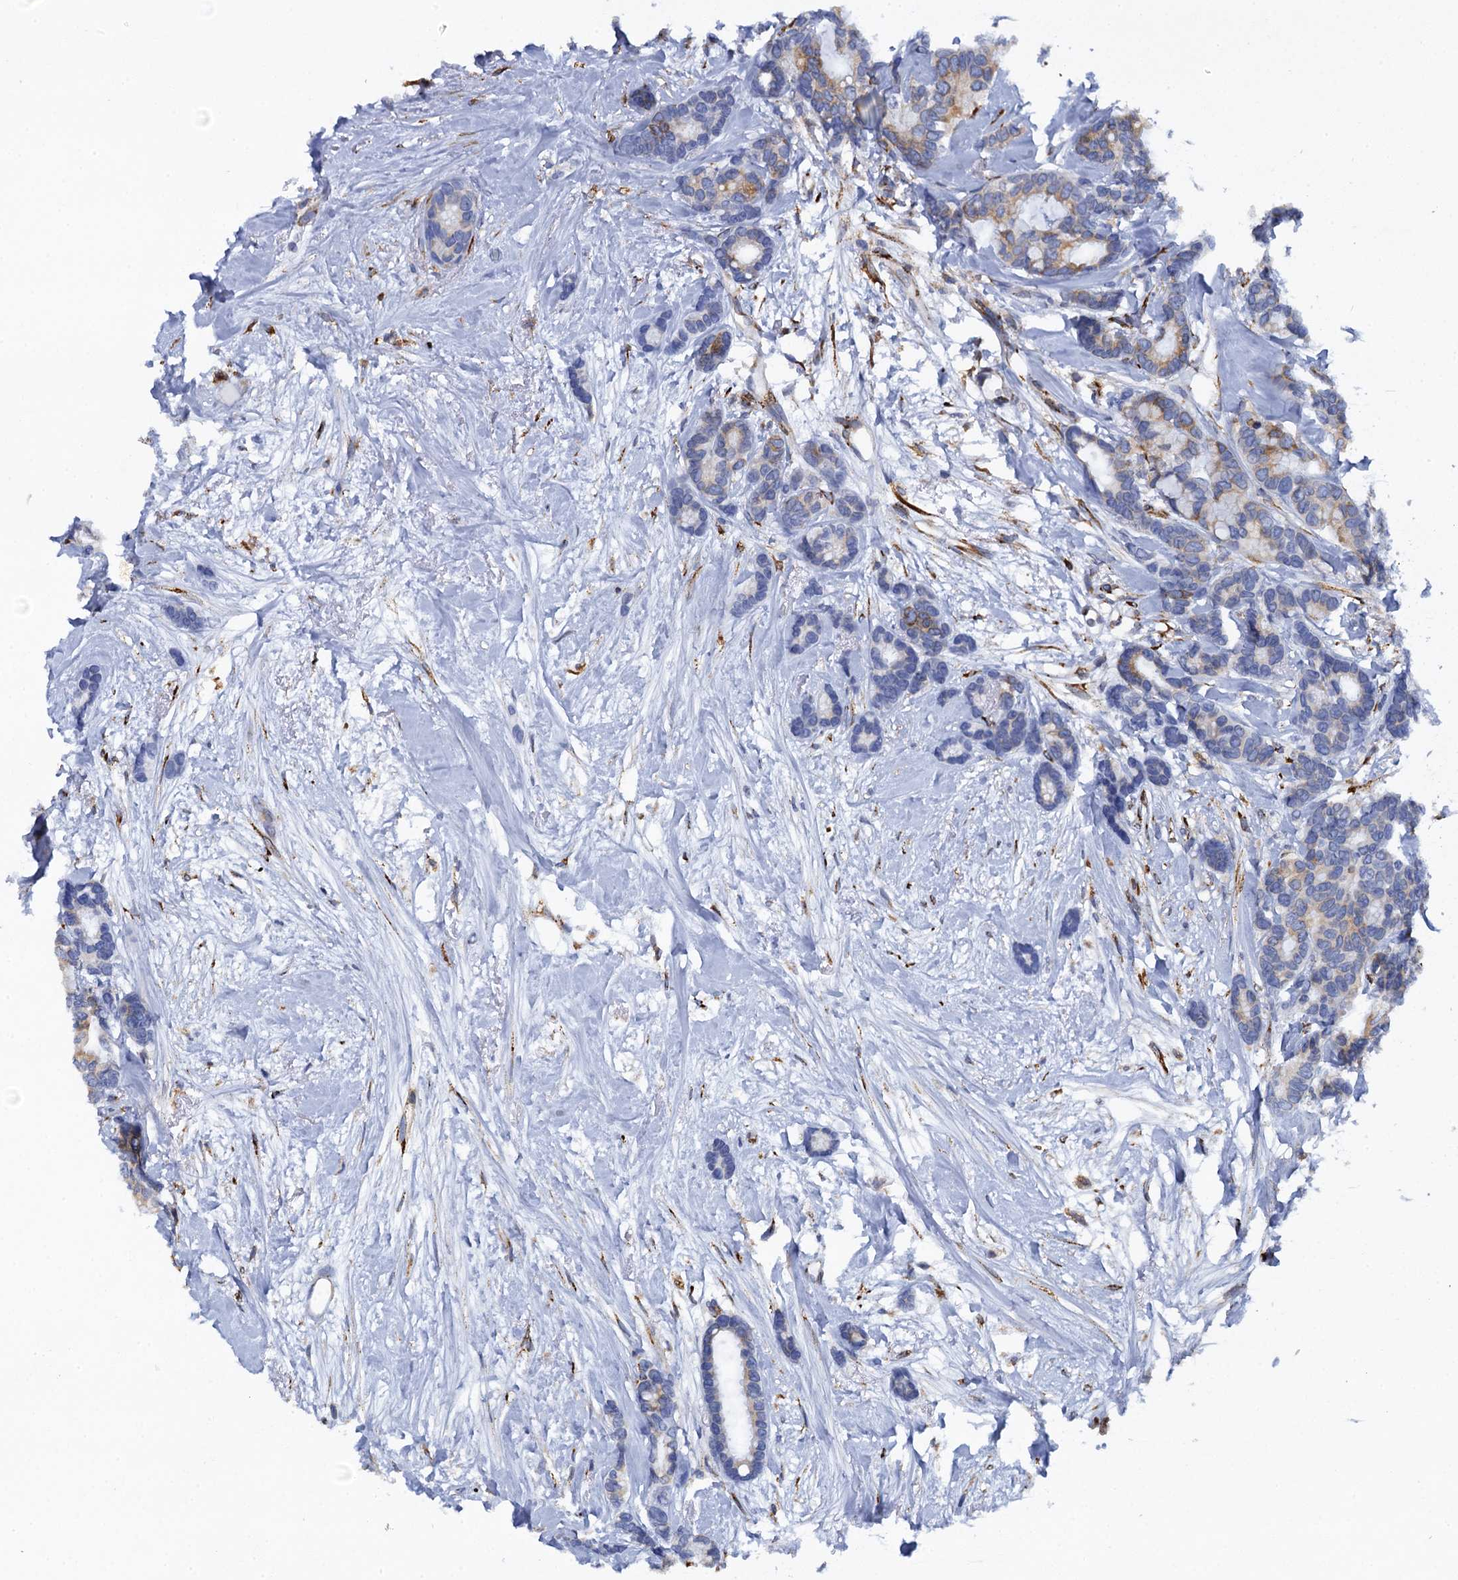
{"staining": {"intensity": "weak", "quantity": "<25%", "location": "cytoplasmic/membranous"}, "tissue": "breast cancer", "cell_type": "Tumor cells", "image_type": "cancer", "snomed": [{"axis": "morphology", "description": "Duct carcinoma"}, {"axis": "topography", "description": "Breast"}], "caption": "Protein analysis of breast cancer shows no significant positivity in tumor cells.", "gene": "POGLUT3", "patient": {"sex": "female", "age": 87}}